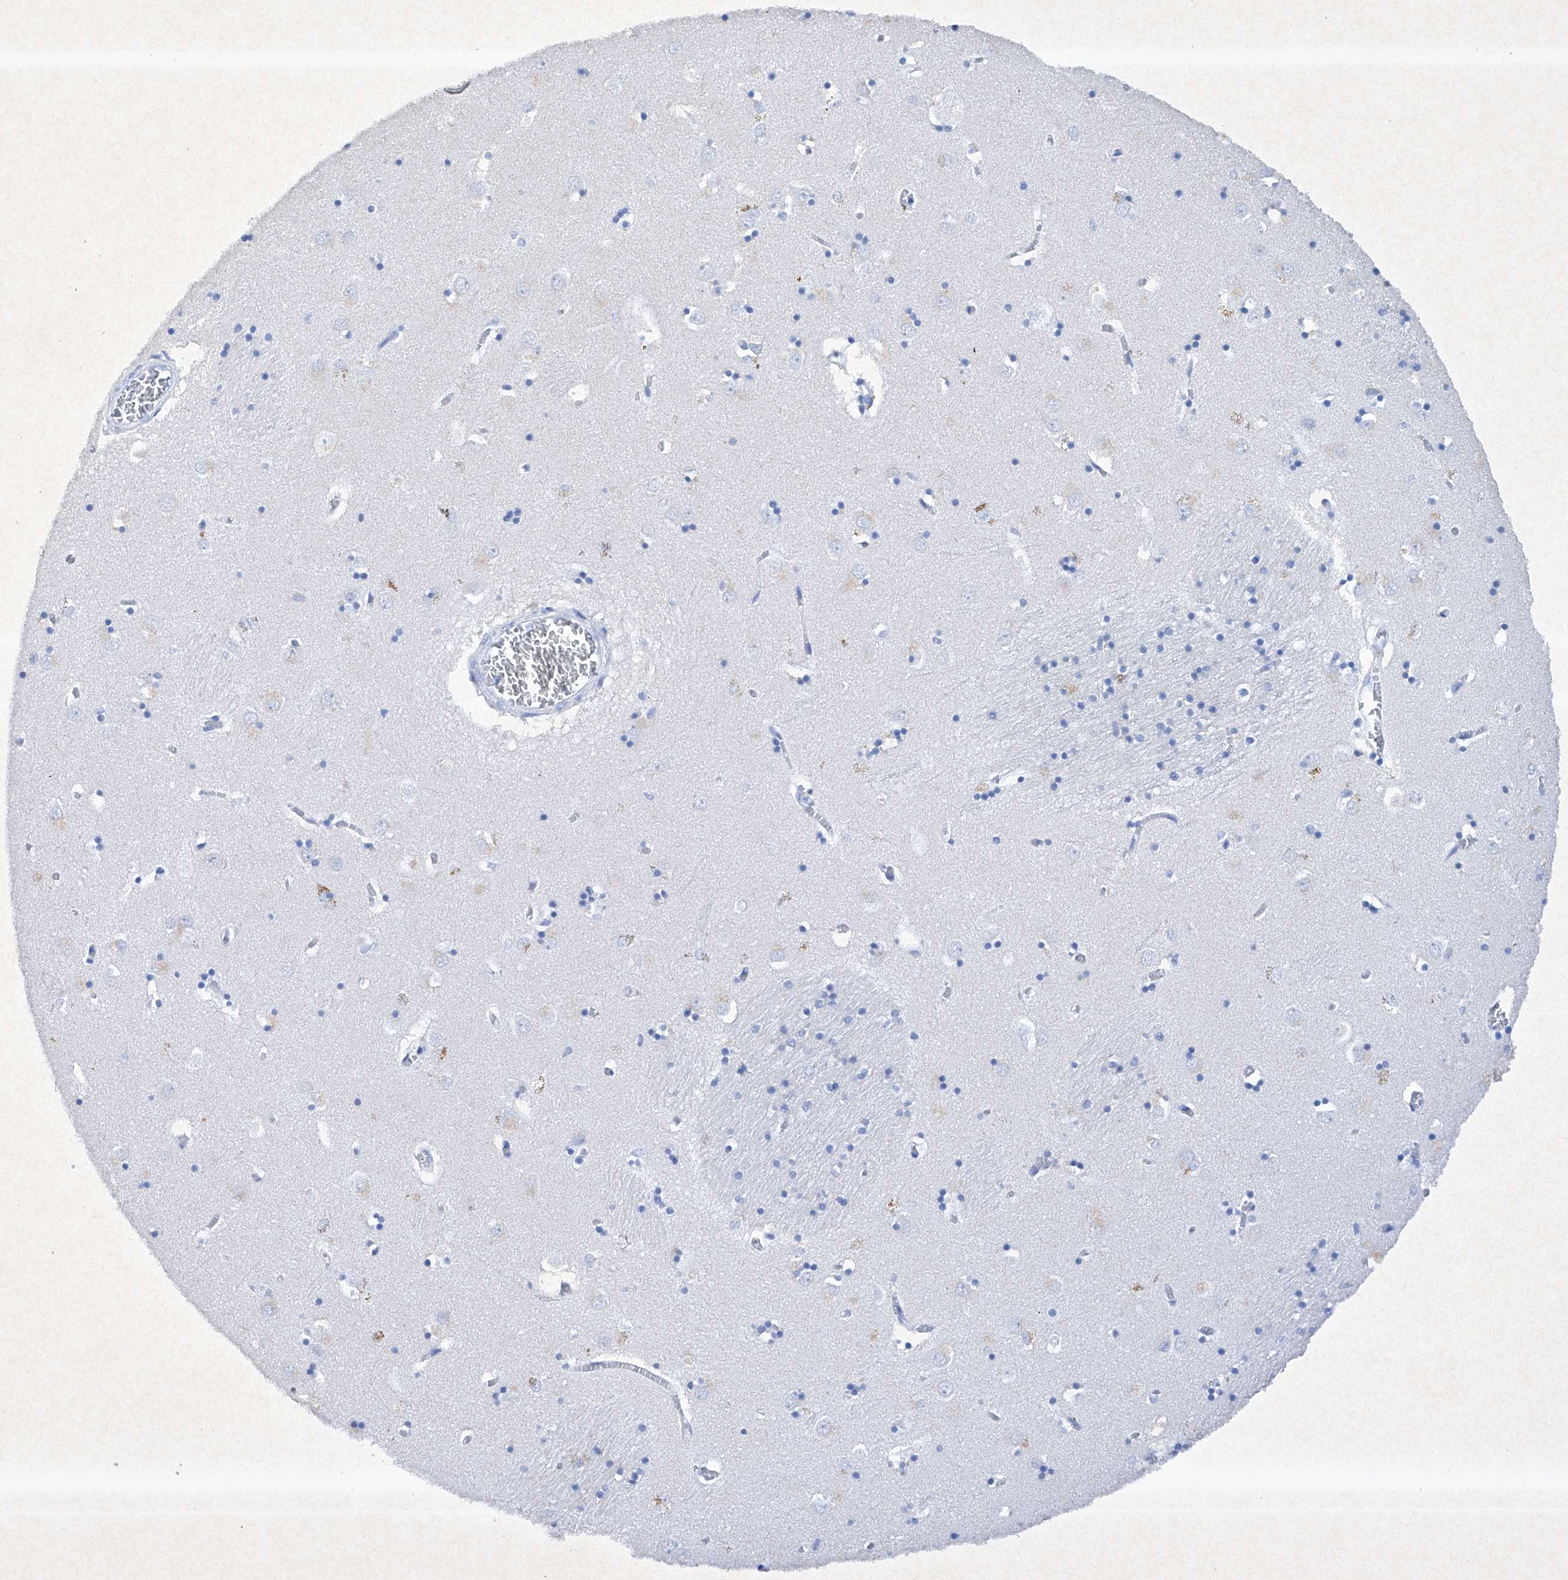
{"staining": {"intensity": "negative", "quantity": "none", "location": "none"}, "tissue": "caudate", "cell_type": "Glial cells", "image_type": "normal", "snomed": [{"axis": "morphology", "description": "Normal tissue, NOS"}, {"axis": "topography", "description": "Lateral ventricle wall"}], "caption": "IHC of benign human caudate displays no expression in glial cells. The staining is performed using DAB brown chromogen with nuclei counter-stained in using hematoxylin.", "gene": "BARX2", "patient": {"sex": "male", "age": 70}}